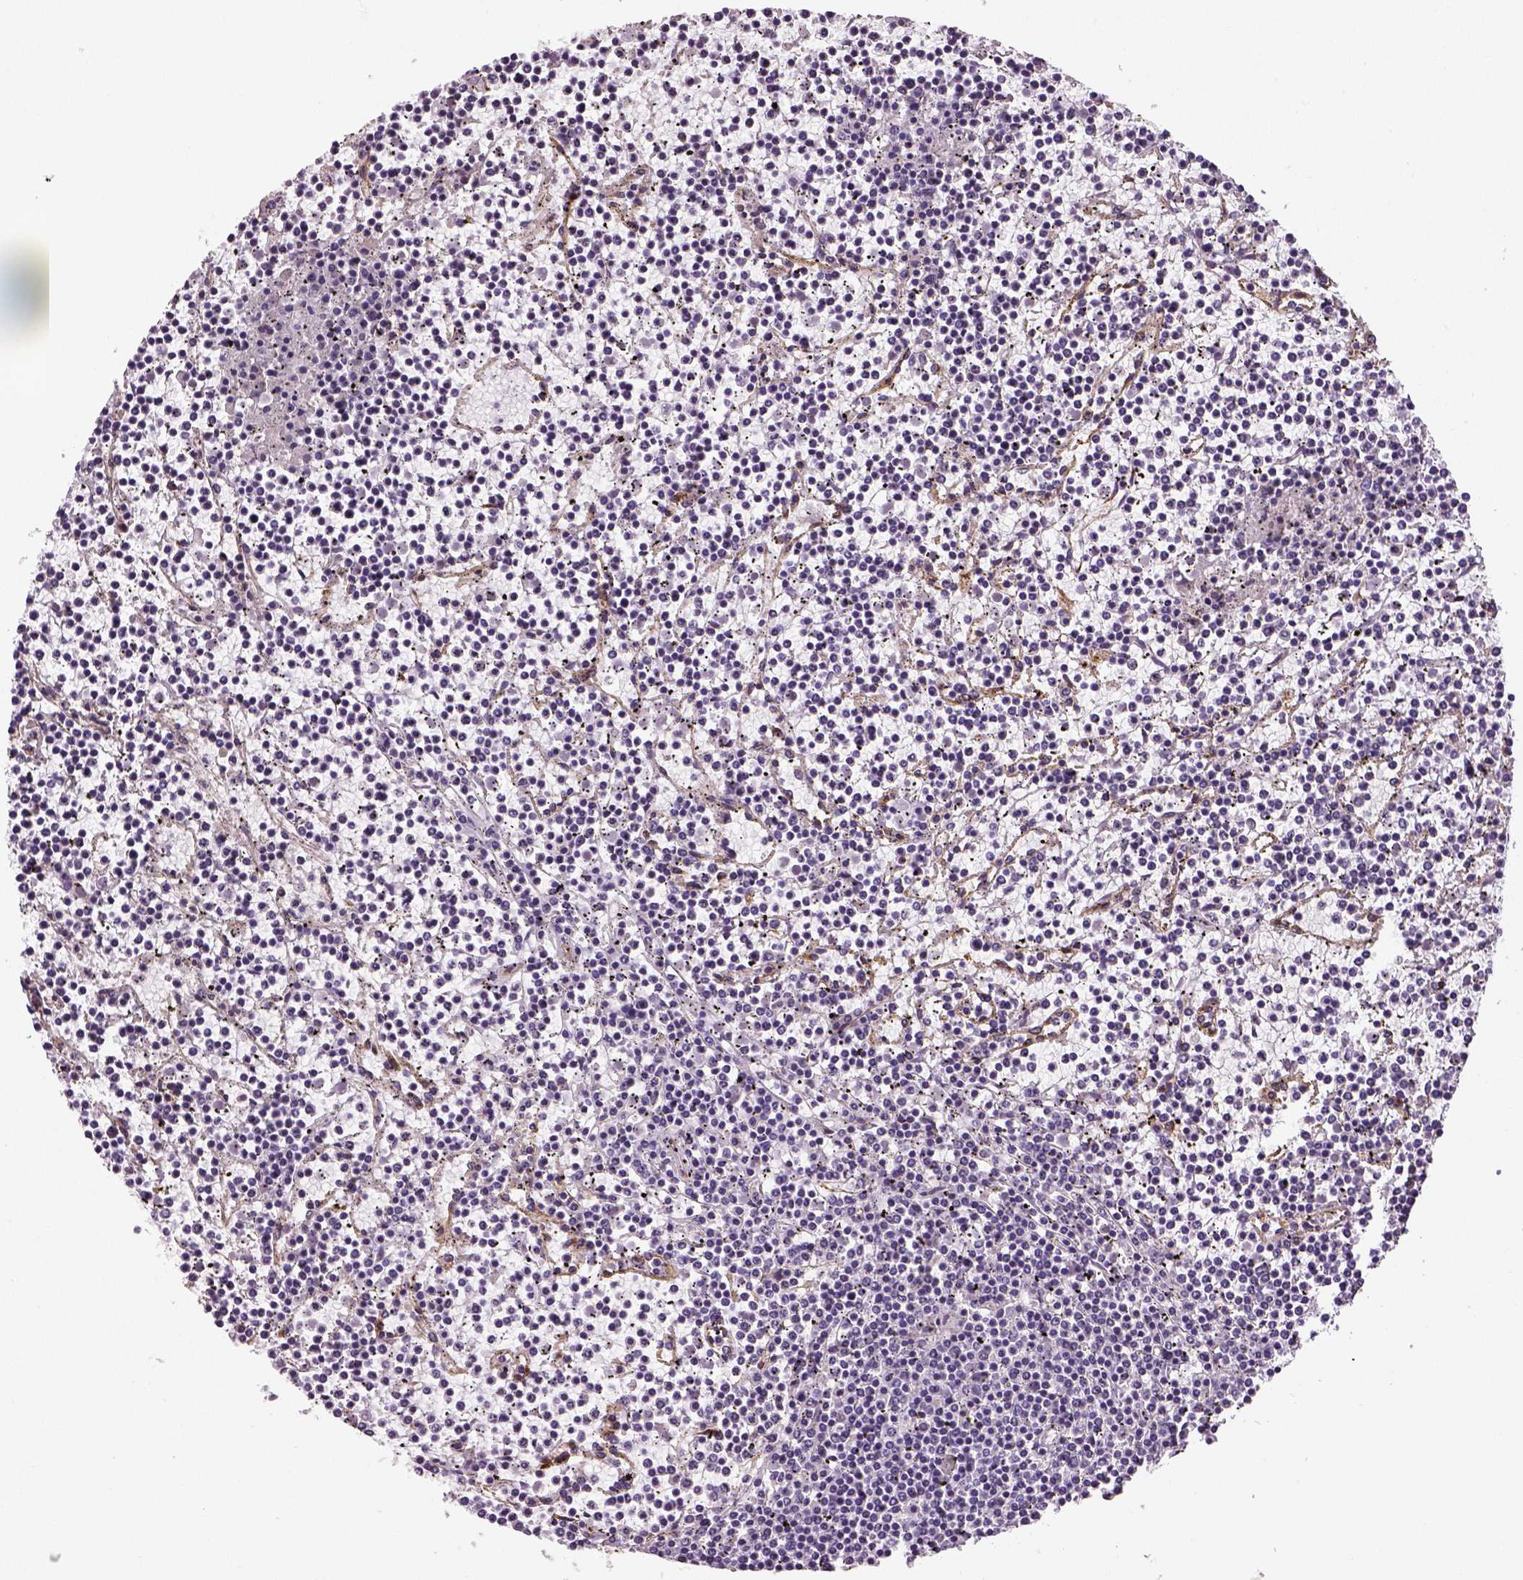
{"staining": {"intensity": "negative", "quantity": "none", "location": "none"}, "tissue": "lymphoma", "cell_type": "Tumor cells", "image_type": "cancer", "snomed": [{"axis": "morphology", "description": "Malignant lymphoma, non-Hodgkin's type, Low grade"}, {"axis": "topography", "description": "Spleen"}], "caption": "High power microscopy histopathology image of an immunohistochemistry (IHC) micrograph of low-grade malignant lymphoma, non-Hodgkin's type, revealing no significant staining in tumor cells. (DAB immunohistochemistry visualized using brightfield microscopy, high magnification).", "gene": "TSPAN7", "patient": {"sex": "female", "age": 19}}